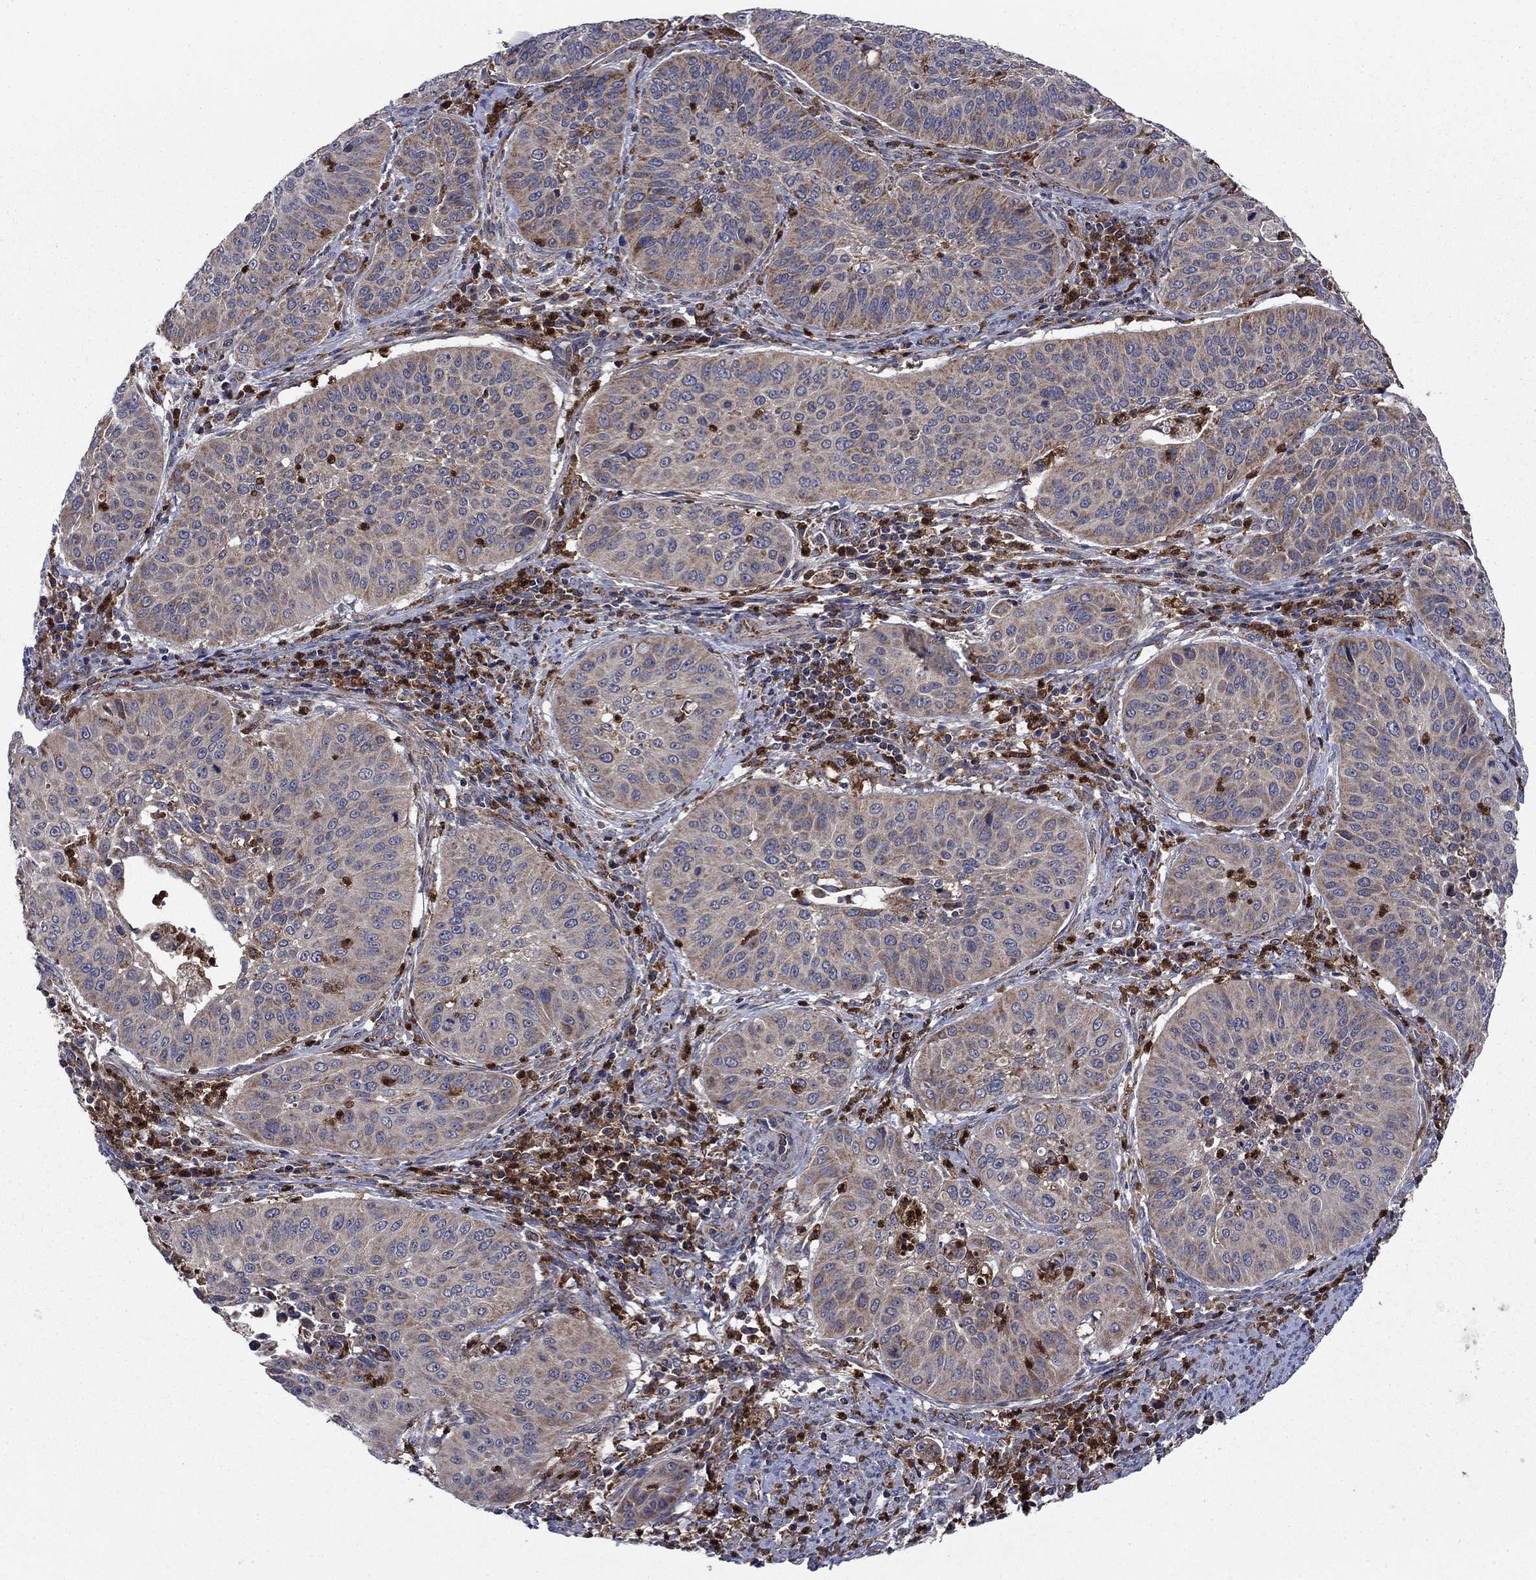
{"staining": {"intensity": "weak", "quantity": "25%-75%", "location": "cytoplasmic/membranous"}, "tissue": "cervical cancer", "cell_type": "Tumor cells", "image_type": "cancer", "snomed": [{"axis": "morphology", "description": "Normal tissue, NOS"}, {"axis": "morphology", "description": "Squamous cell carcinoma, NOS"}, {"axis": "topography", "description": "Cervix"}], "caption": "Protein expression analysis of human cervical cancer reveals weak cytoplasmic/membranous expression in approximately 25%-75% of tumor cells. Immunohistochemistry stains the protein in brown and the nuclei are stained blue.", "gene": "RNF19B", "patient": {"sex": "female", "age": 39}}